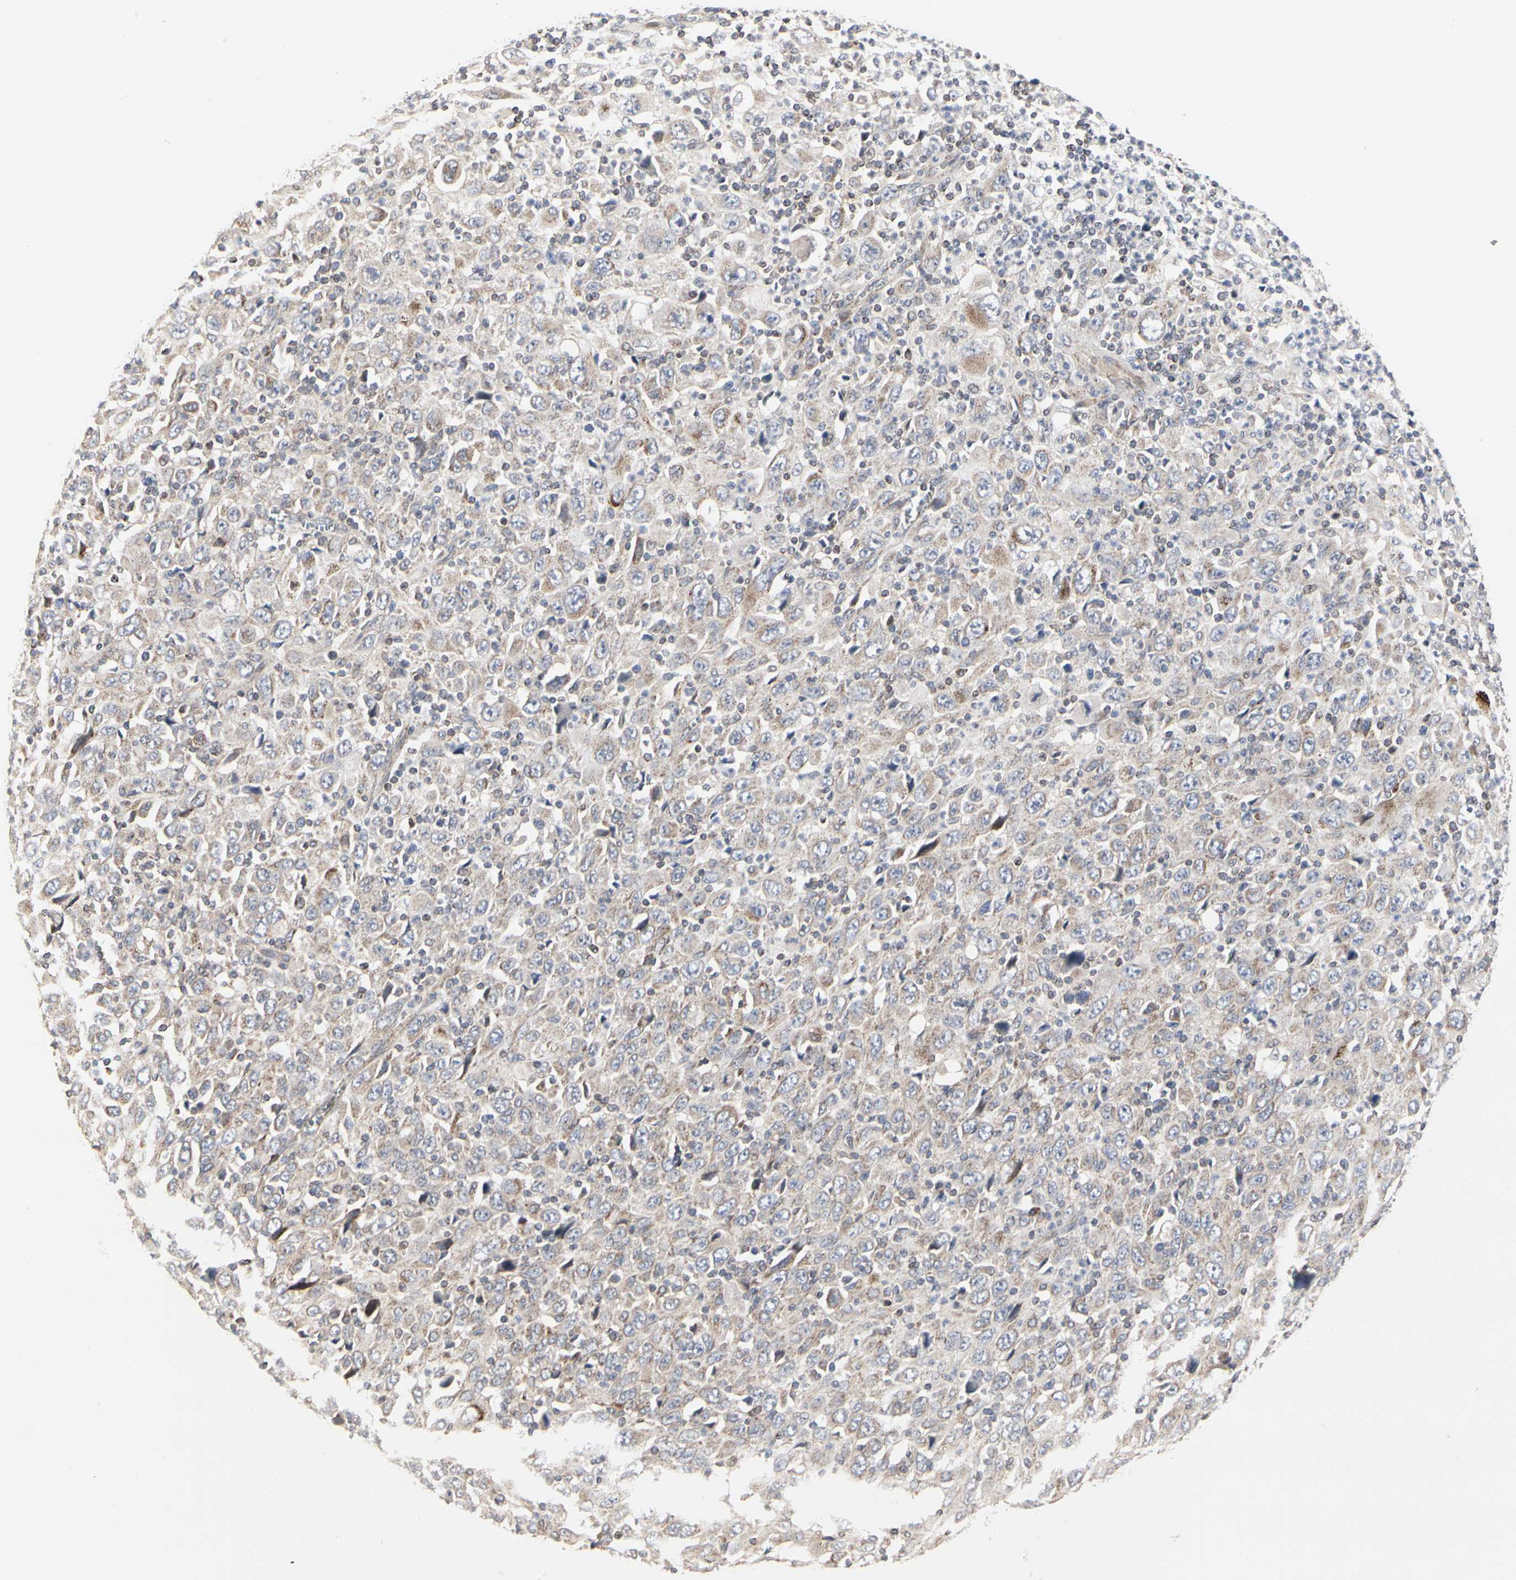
{"staining": {"intensity": "weak", "quantity": "25%-75%", "location": "cytoplasmic/membranous"}, "tissue": "melanoma", "cell_type": "Tumor cells", "image_type": "cancer", "snomed": [{"axis": "morphology", "description": "Malignant melanoma, Metastatic site"}, {"axis": "topography", "description": "Skin"}], "caption": "Malignant melanoma (metastatic site) stained with IHC shows weak cytoplasmic/membranous staining in about 25%-75% of tumor cells. The staining was performed using DAB (3,3'-diaminobenzidine) to visualize the protein expression in brown, while the nuclei were stained in blue with hematoxylin (Magnification: 20x).", "gene": "TSKU", "patient": {"sex": "female", "age": 56}}